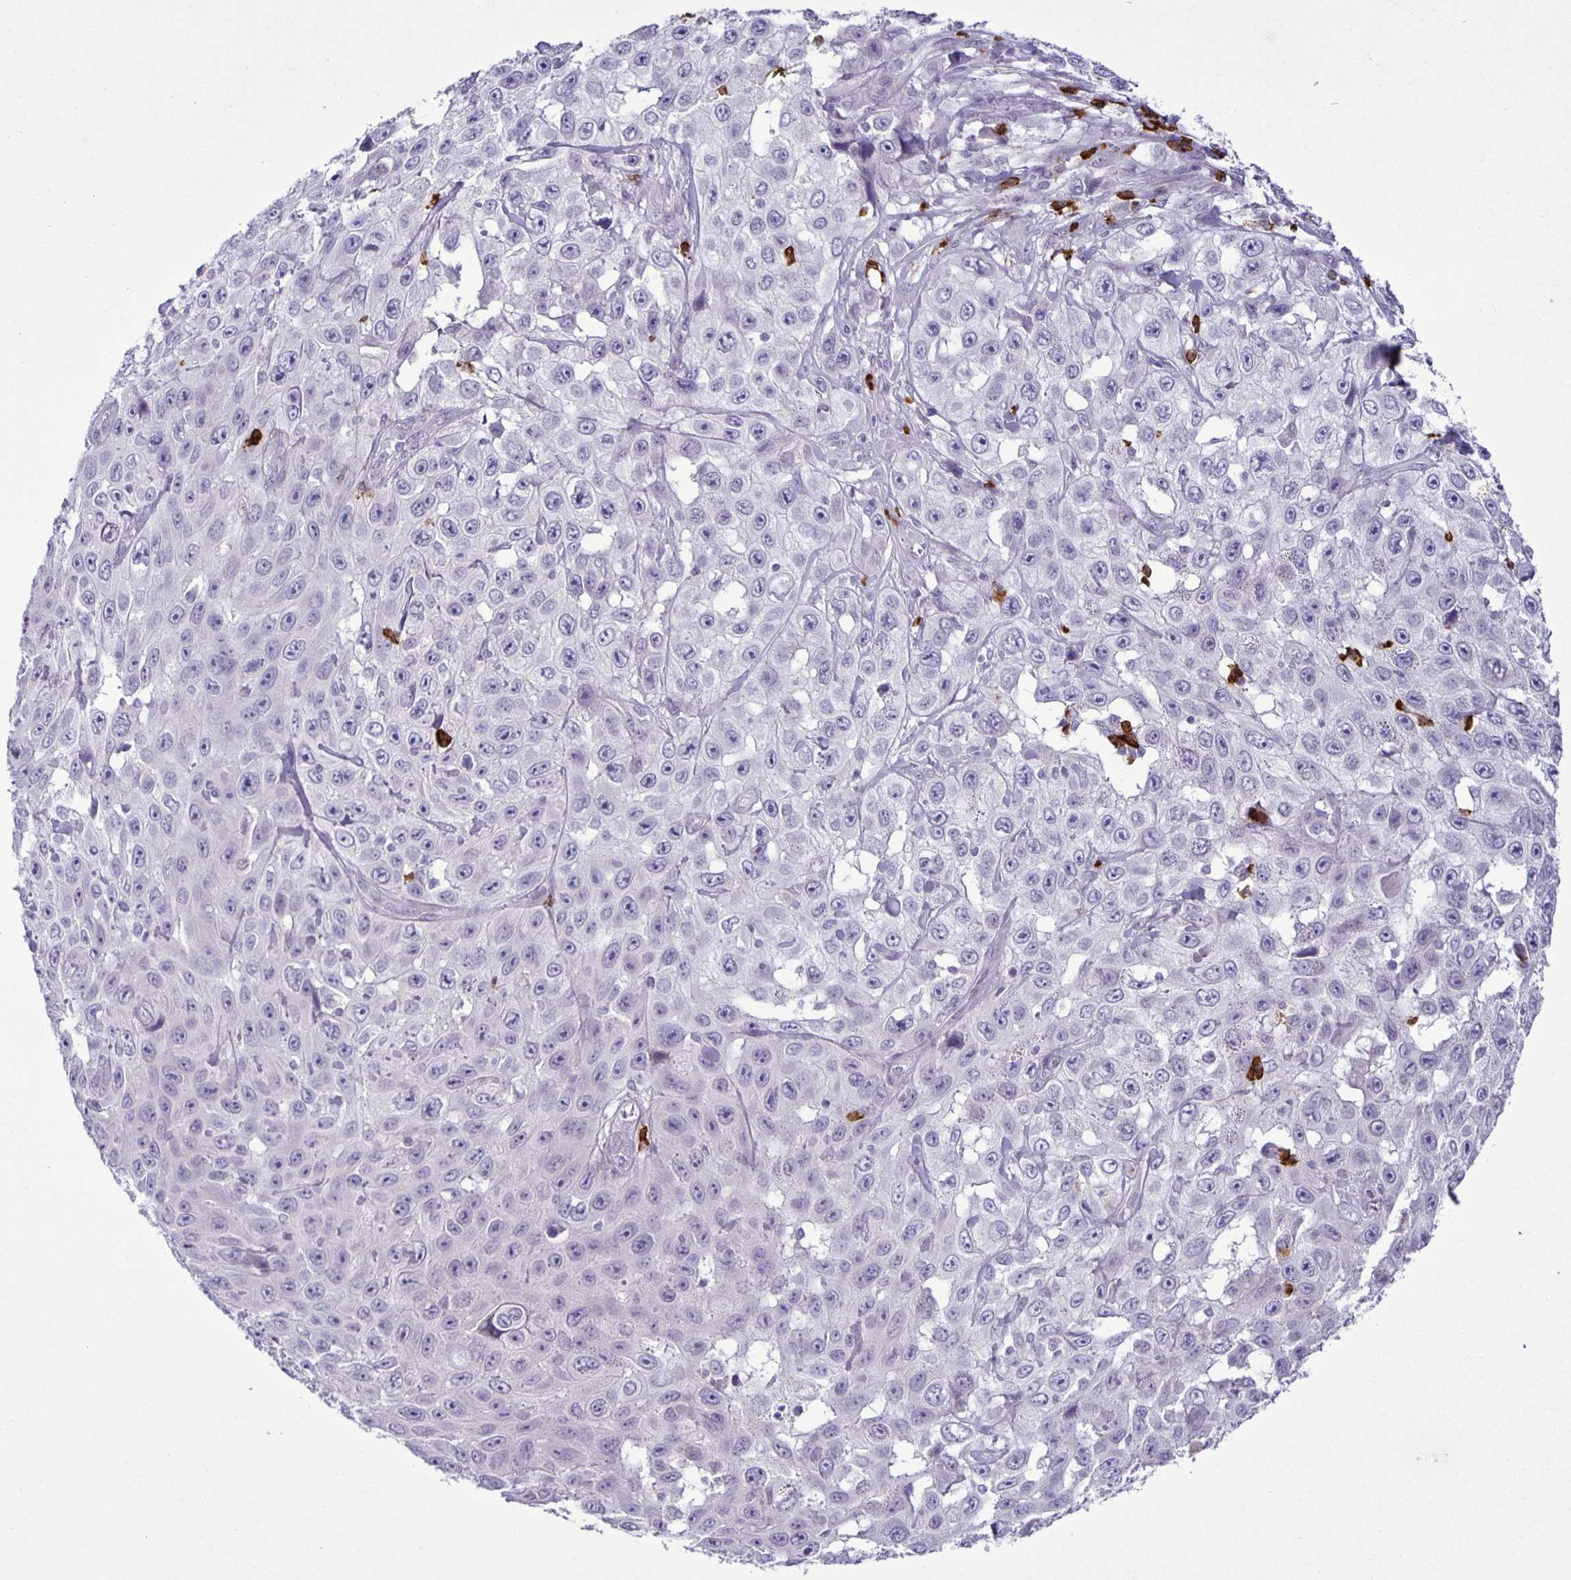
{"staining": {"intensity": "negative", "quantity": "none", "location": "none"}, "tissue": "skin cancer", "cell_type": "Tumor cells", "image_type": "cancer", "snomed": [{"axis": "morphology", "description": "Squamous cell carcinoma, NOS"}, {"axis": "topography", "description": "Skin"}], "caption": "Immunohistochemistry micrograph of skin cancer (squamous cell carcinoma) stained for a protein (brown), which reveals no positivity in tumor cells.", "gene": "ADCK1", "patient": {"sex": "male", "age": 82}}